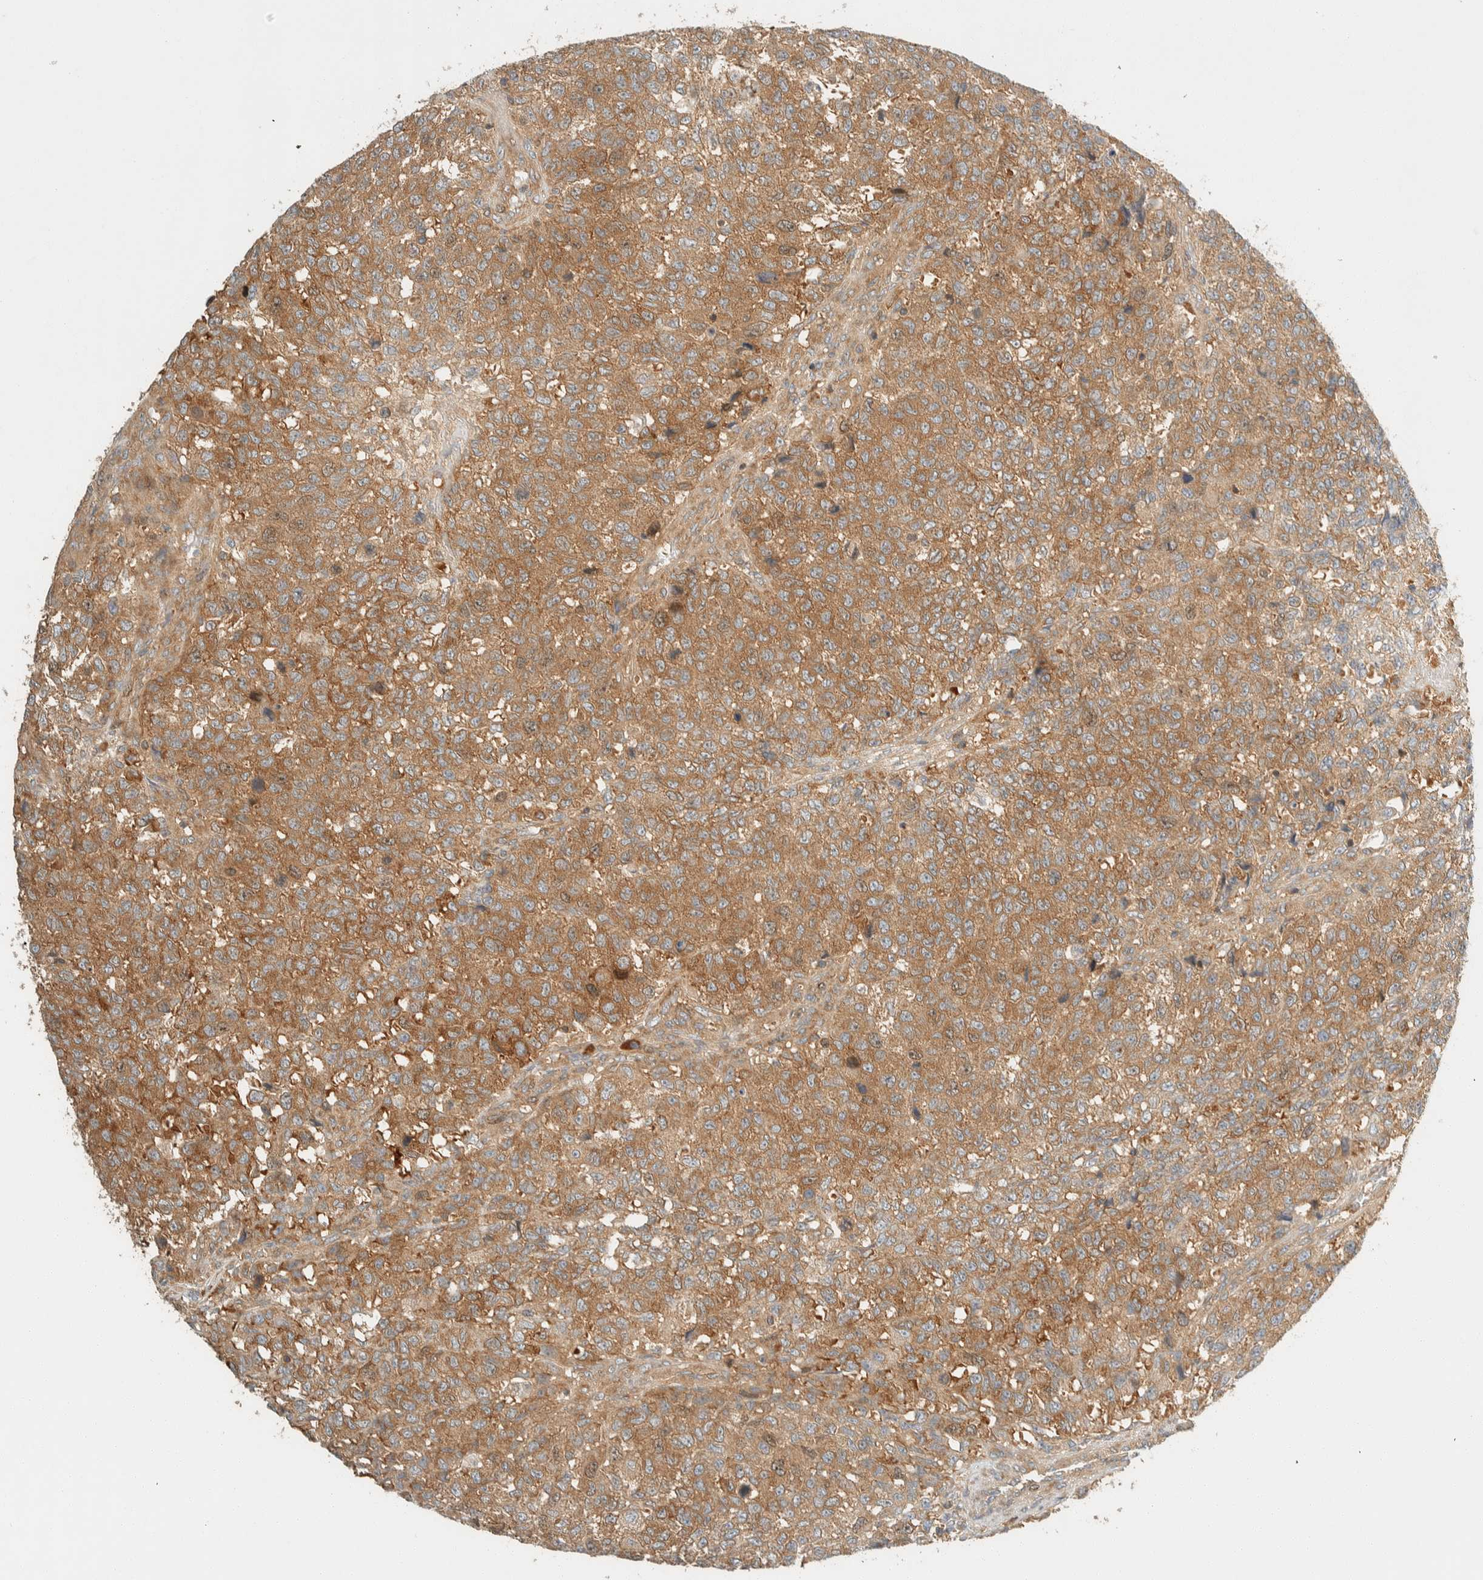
{"staining": {"intensity": "moderate", "quantity": ">75%", "location": "cytoplasmic/membranous"}, "tissue": "testis cancer", "cell_type": "Tumor cells", "image_type": "cancer", "snomed": [{"axis": "morphology", "description": "Seminoma, NOS"}, {"axis": "topography", "description": "Testis"}], "caption": "The photomicrograph exhibits immunohistochemical staining of testis cancer (seminoma). There is moderate cytoplasmic/membranous expression is seen in approximately >75% of tumor cells.", "gene": "ARFGEF1", "patient": {"sex": "male", "age": 59}}